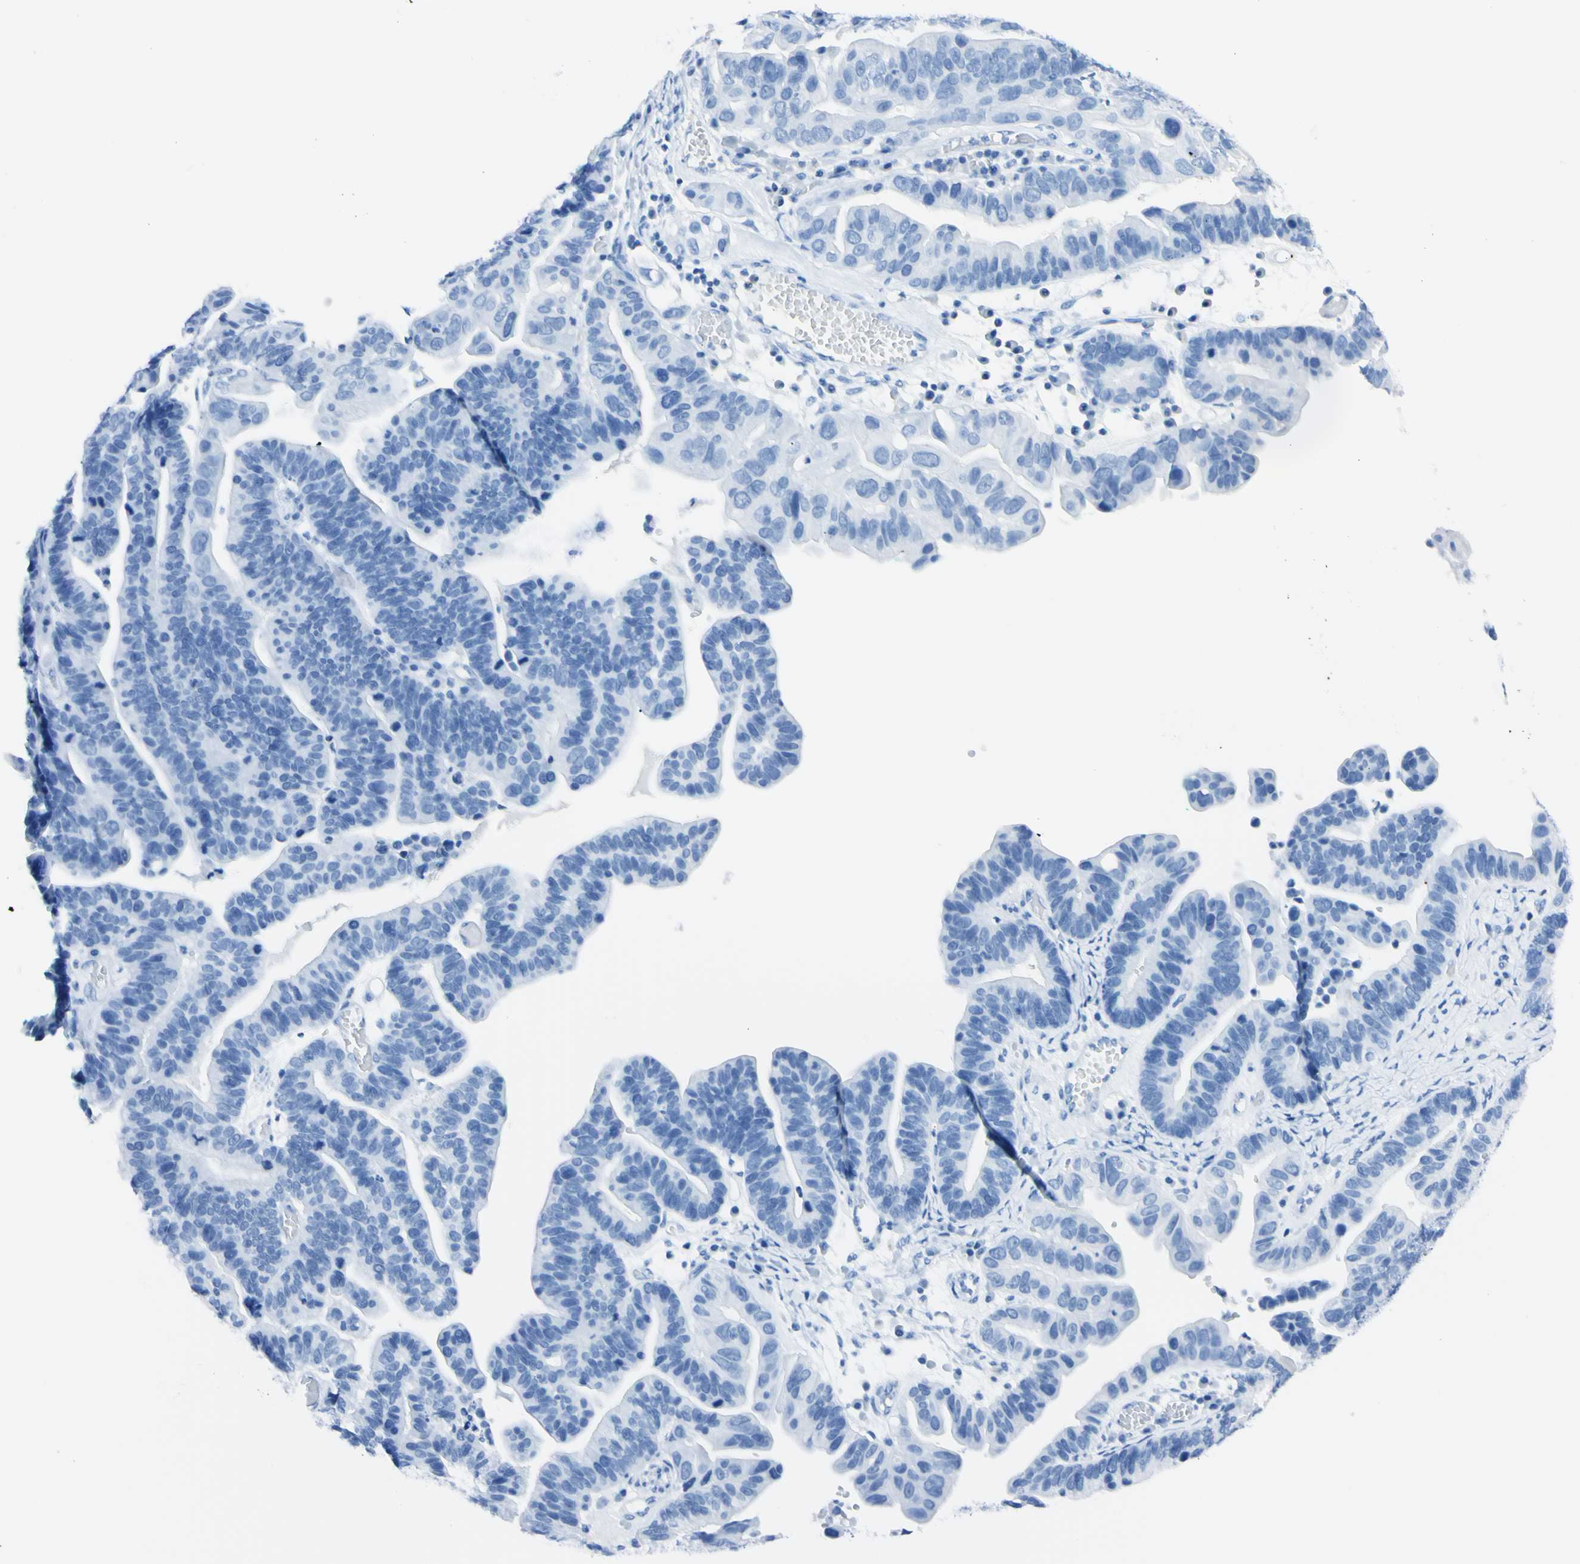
{"staining": {"intensity": "negative", "quantity": "none", "location": "none"}, "tissue": "ovarian cancer", "cell_type": "Tumor cells", "image_type": "cancer", "snomed": [{"axis": "morphology", "description": "Cystadenocarcinoma, serous, NOS"}, {"axis": "topography", "description": "Ovary"}], "caption": "IHC histopathology image of neoplastic tissue: ovarian serous cystadenocarcinoma stained with DAB (3,3'-diaminobenzidine) displays no significant protein expression in tumor cells.", "gene": "FOLH1", "patient": {"sex": "female", "age": 56}}